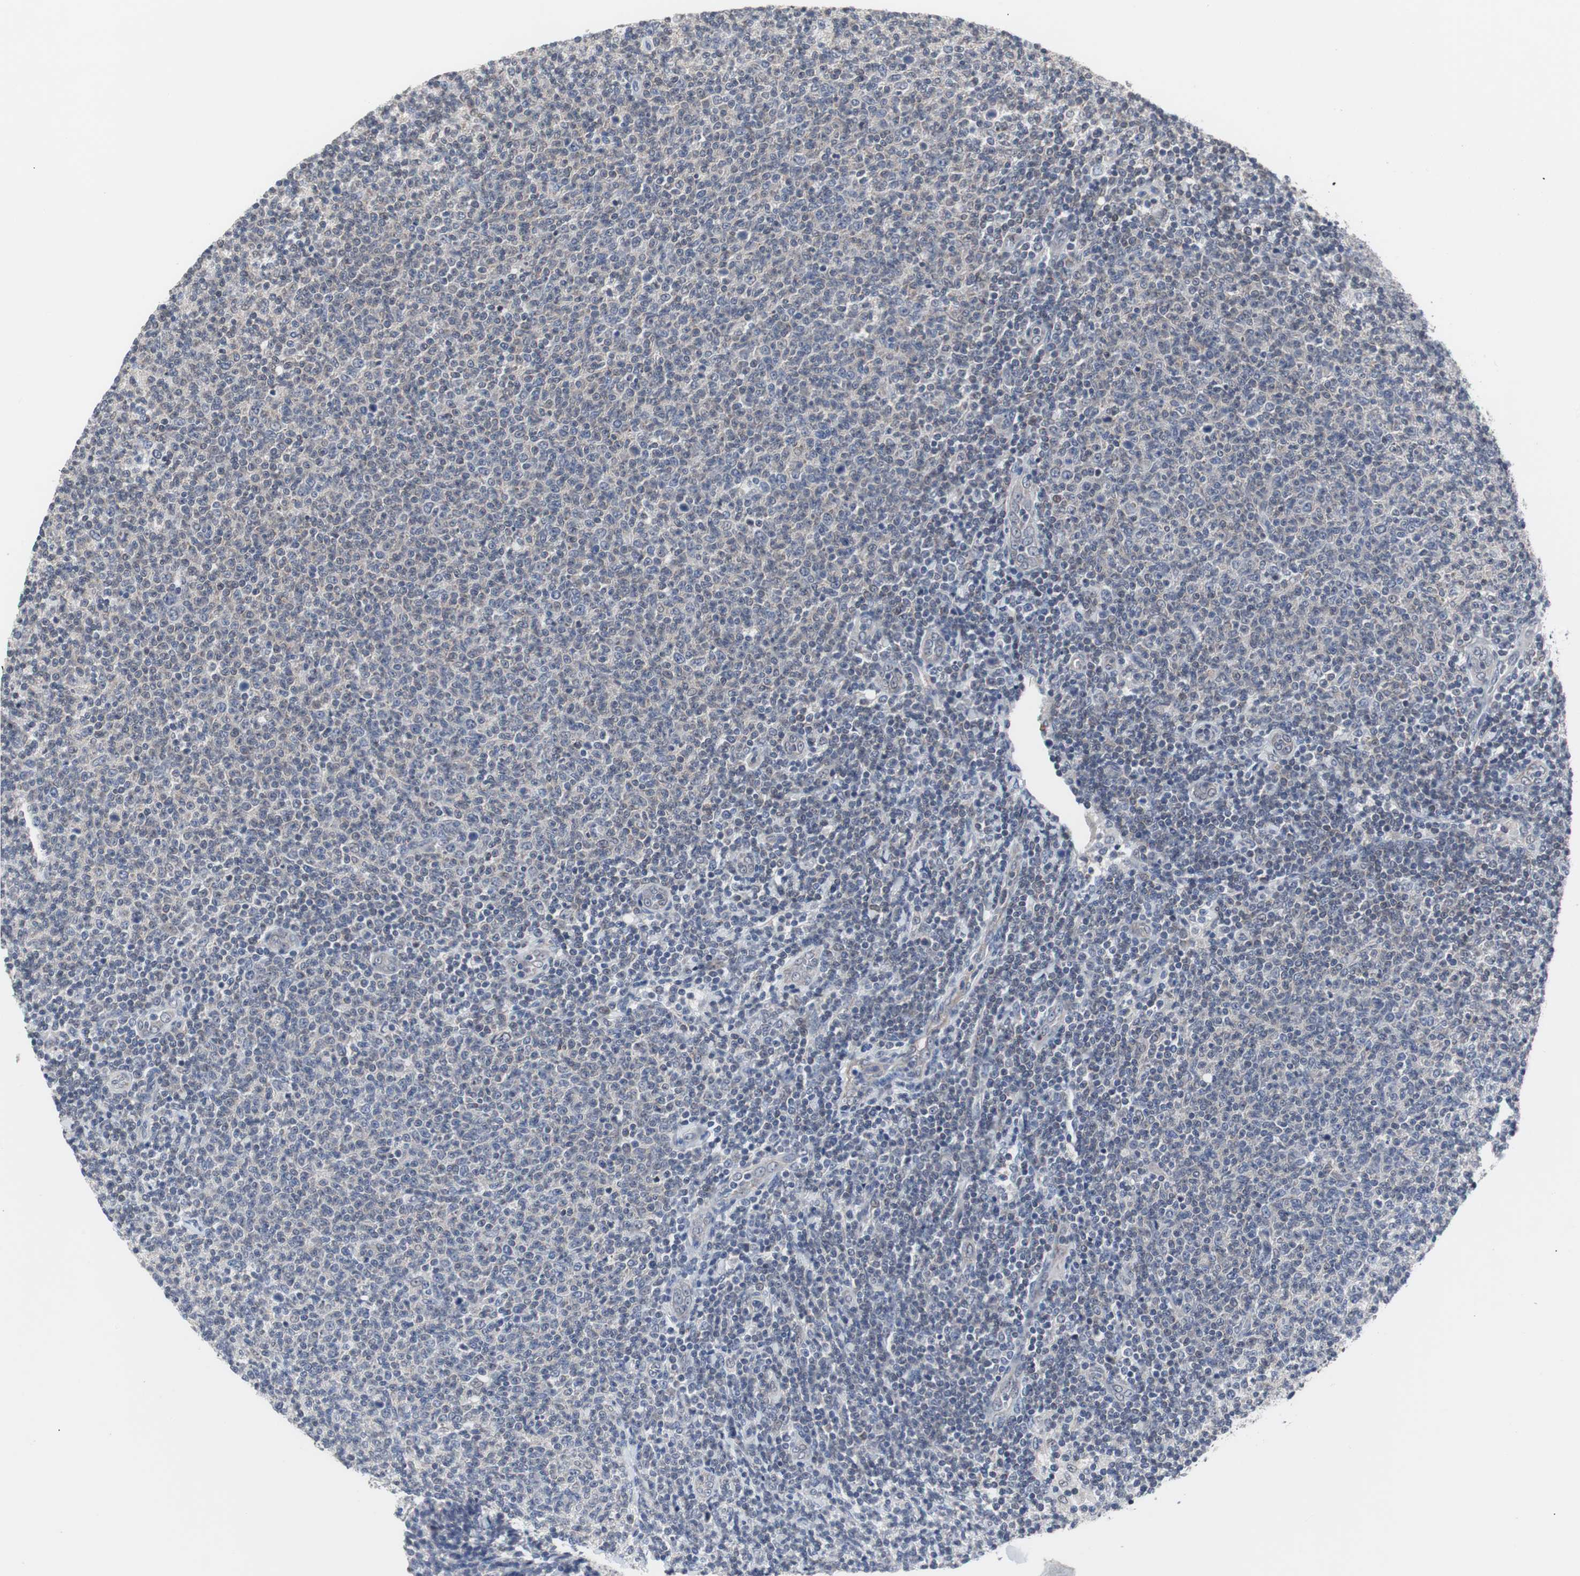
{"staining": {"intensity": "negative", "quantity": "none", "location": "none"}, "tissue": "lymphoma", "cell_type": "Tumor cells", "image_type": "cancer", "snomed": [{"axis": "morphology", "description": "Malignant lymphoma, non-Hodgkin's type, Low grade"}, {"axis": "topography", "description": "Lymph node"}], "caption": "Photomicrograph shows no protein expression in tumor cells of malignant lymphoma, non-Hodgkin's type (low-grade) tissue.", "gene": "RBM47", "patient": {"sex": "male", "age": 66}}